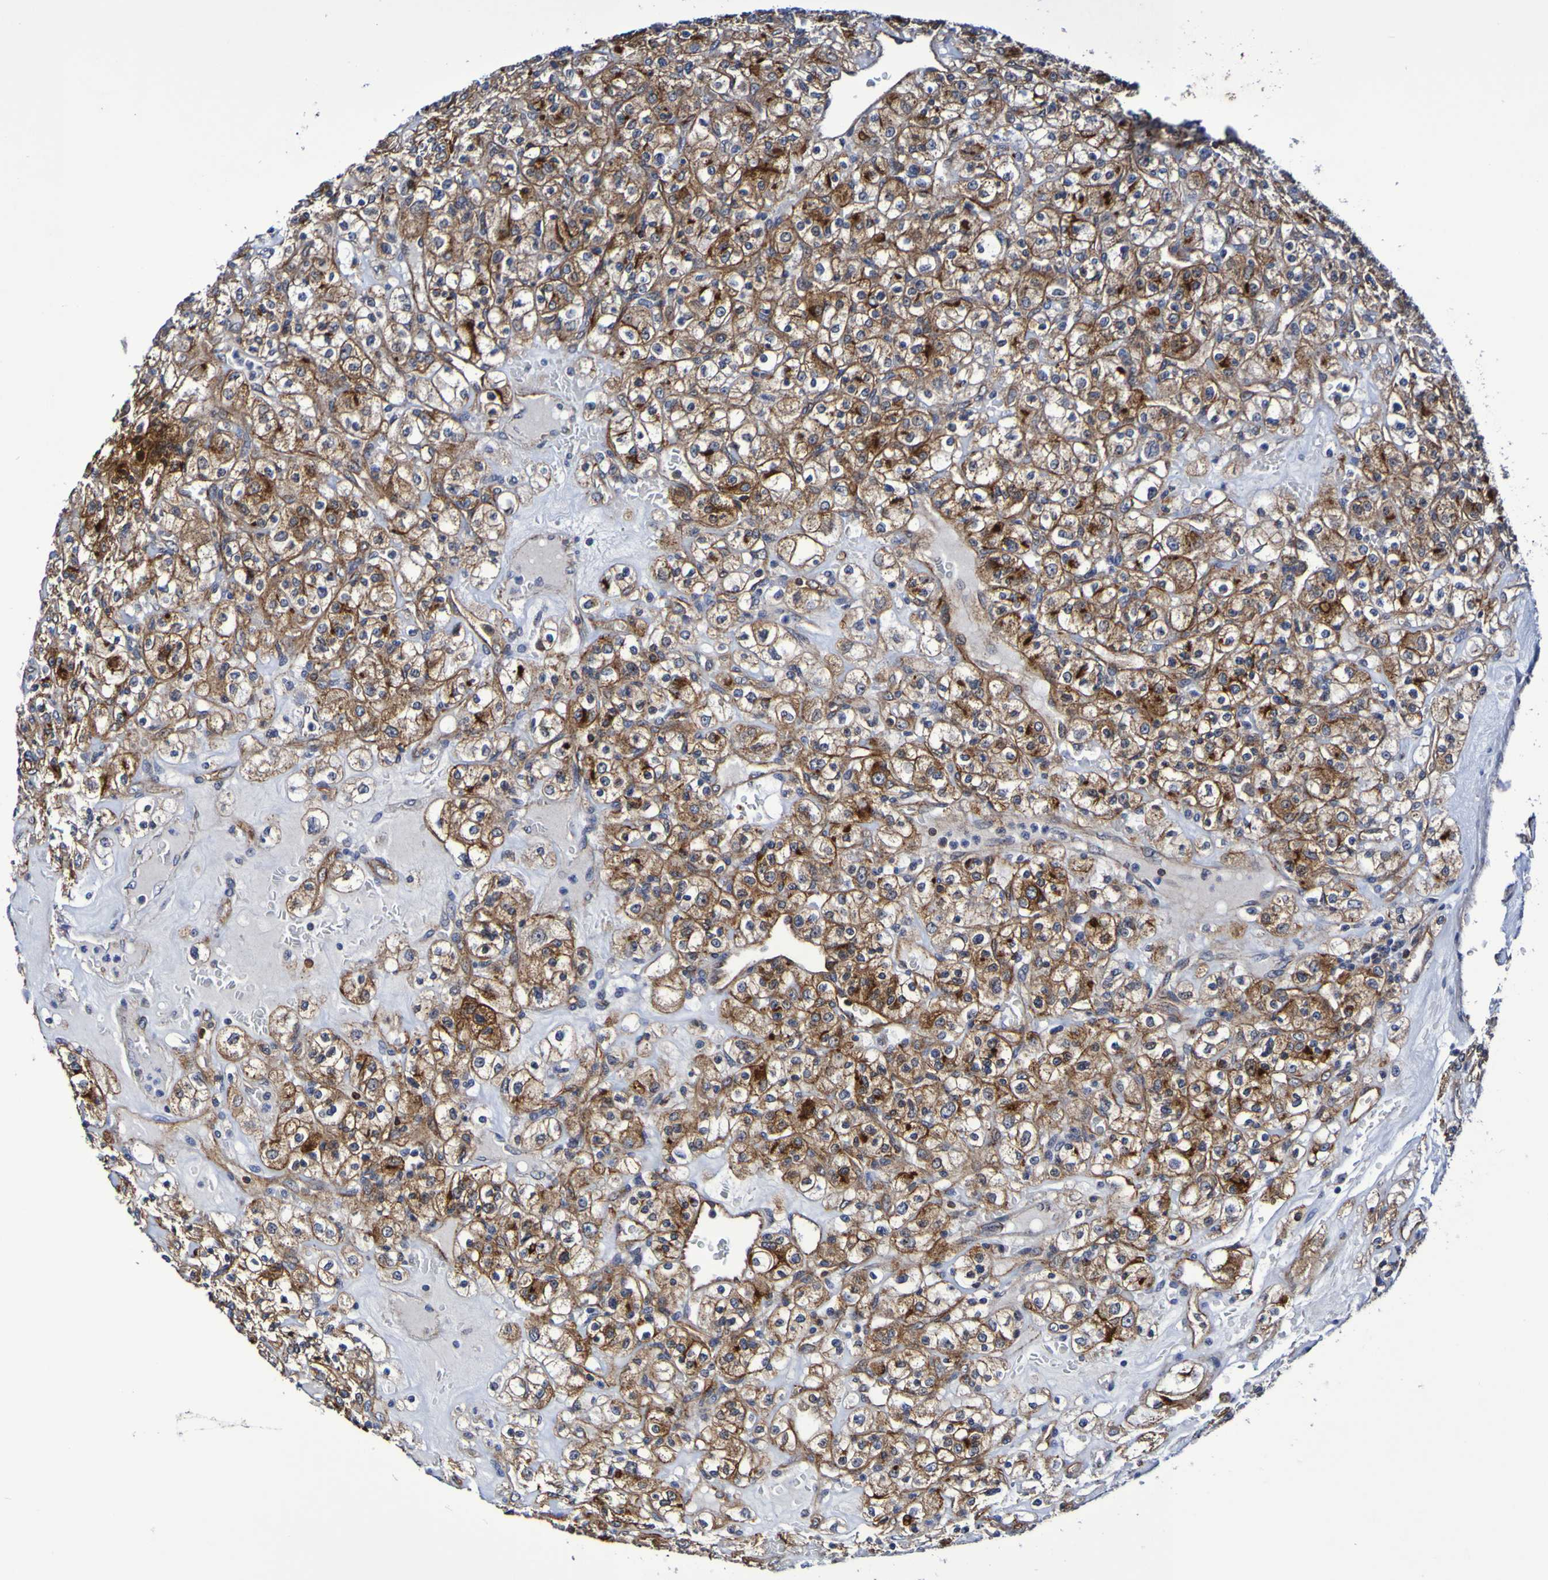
{"staining": {"intensity": "moderate", "quantity": ">75%", "location": "cytoplasmic/membranous"}, "tissue": "renal cancer", "cell_type": "Tumor cells", "image_type": "cancer", "snomed": [{"axis": "morphology", "description": "Normal tissue, NOS"}, {"axis": "morphology", "description": "Adenocarcinoma, NOS"}, {"axis": "topography", "description": "Kidney"}], "caption": "Immunohistochemistry photomicrograph of renal cancer (adenocarcinoma) stained for a protein (brown), which exhibits medium levels of moderate cytoplasmic/membranous staining in approximately >75% of tumor cells.", "gene": "GJB1", "patient": {"sex": "female", "age": 72}}